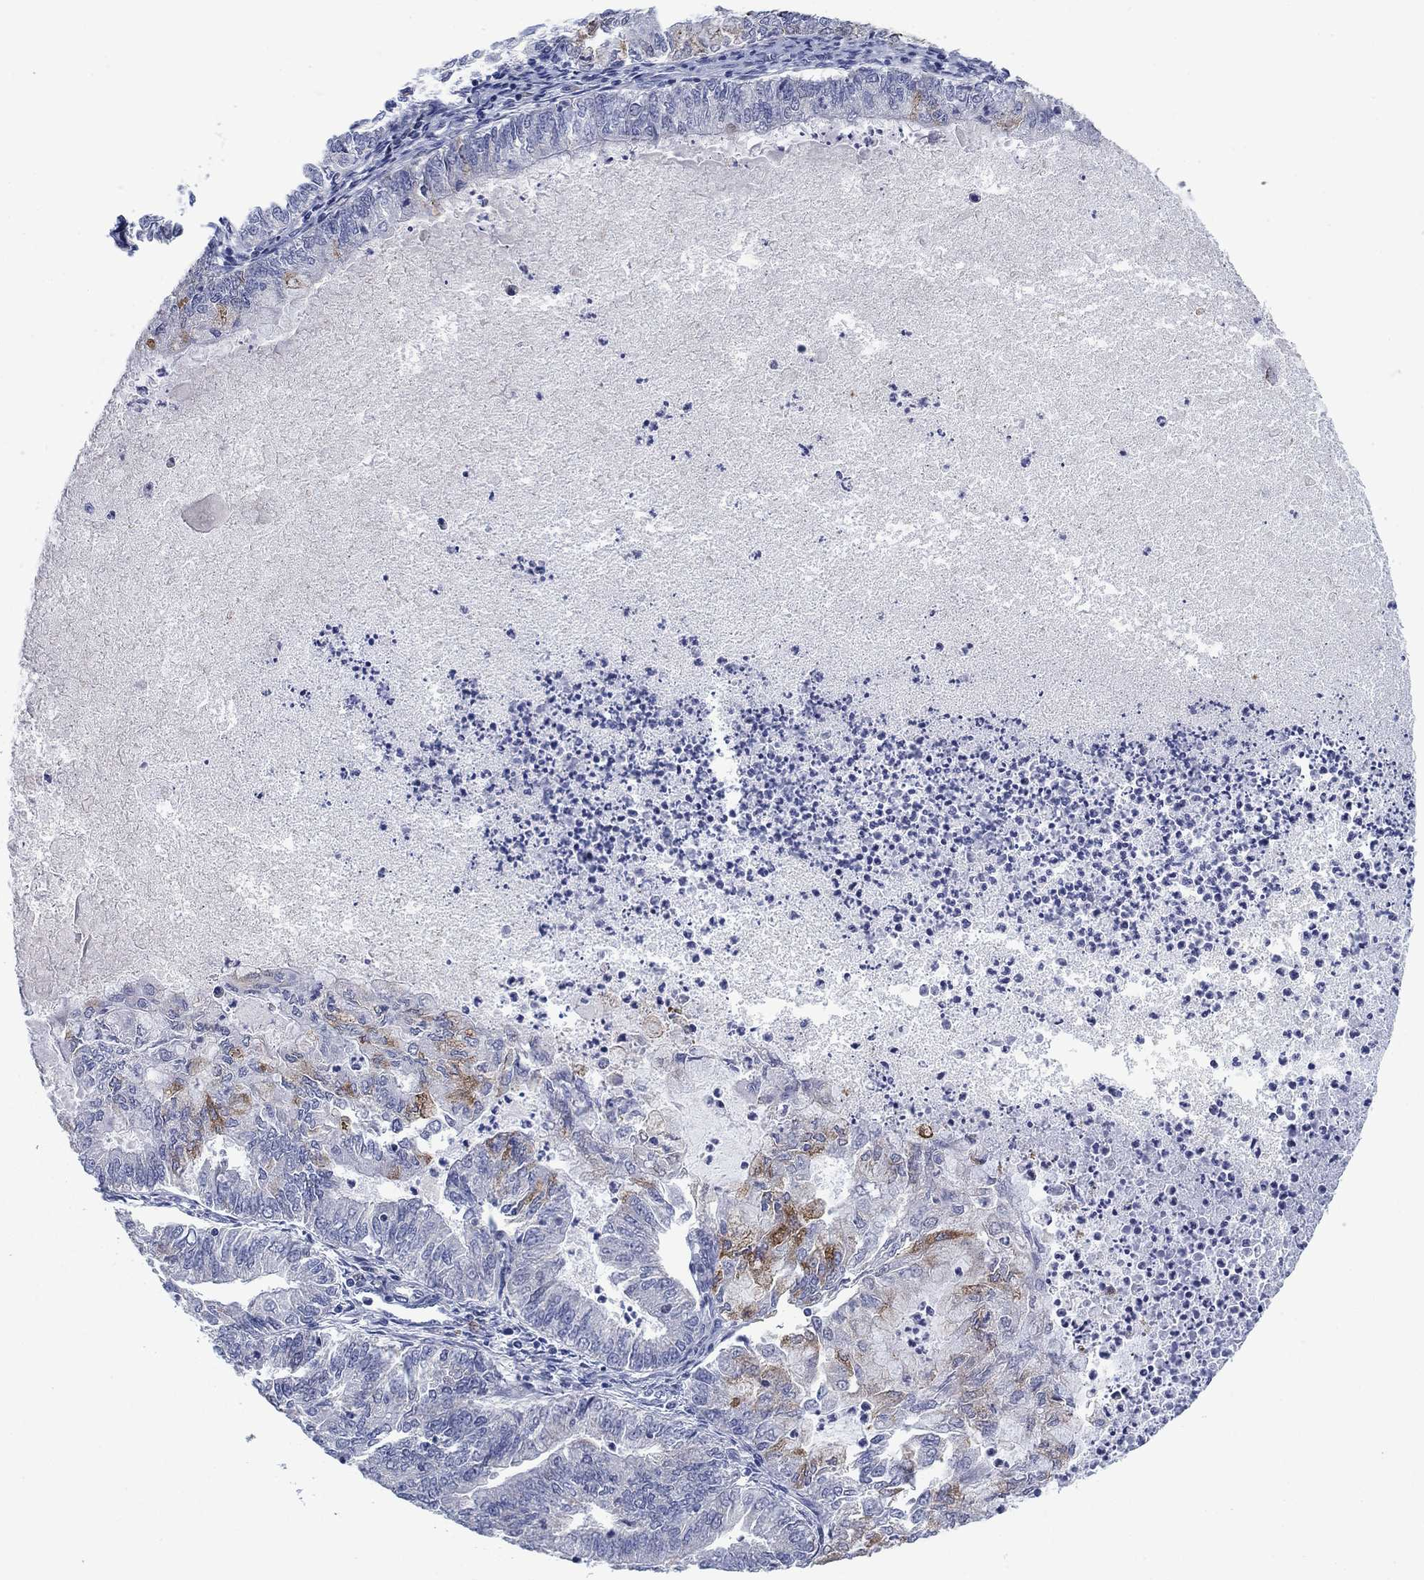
{"staining": {"intensity": "moderate", "quantity": "<25%", "location": "cytoplasmic/membranous"}, "tissue": "endometrial cancer", "cell_type": "Tumor cells", "image_type": "cancer", "snomed": [{"axis": "morphology", "description": "Adenocarcinoma, NOS"}, {"axis": "topography", "description": "Endometrium"}], "caption": "There is low levels of moderate cytoplasmic/membranous staining in tumor cells of endometrial cancer, as demonstrated by immunohistochemical staining (brown color).", "gene": "SDC1", "patient": {"sex": "female", "age": 59}}